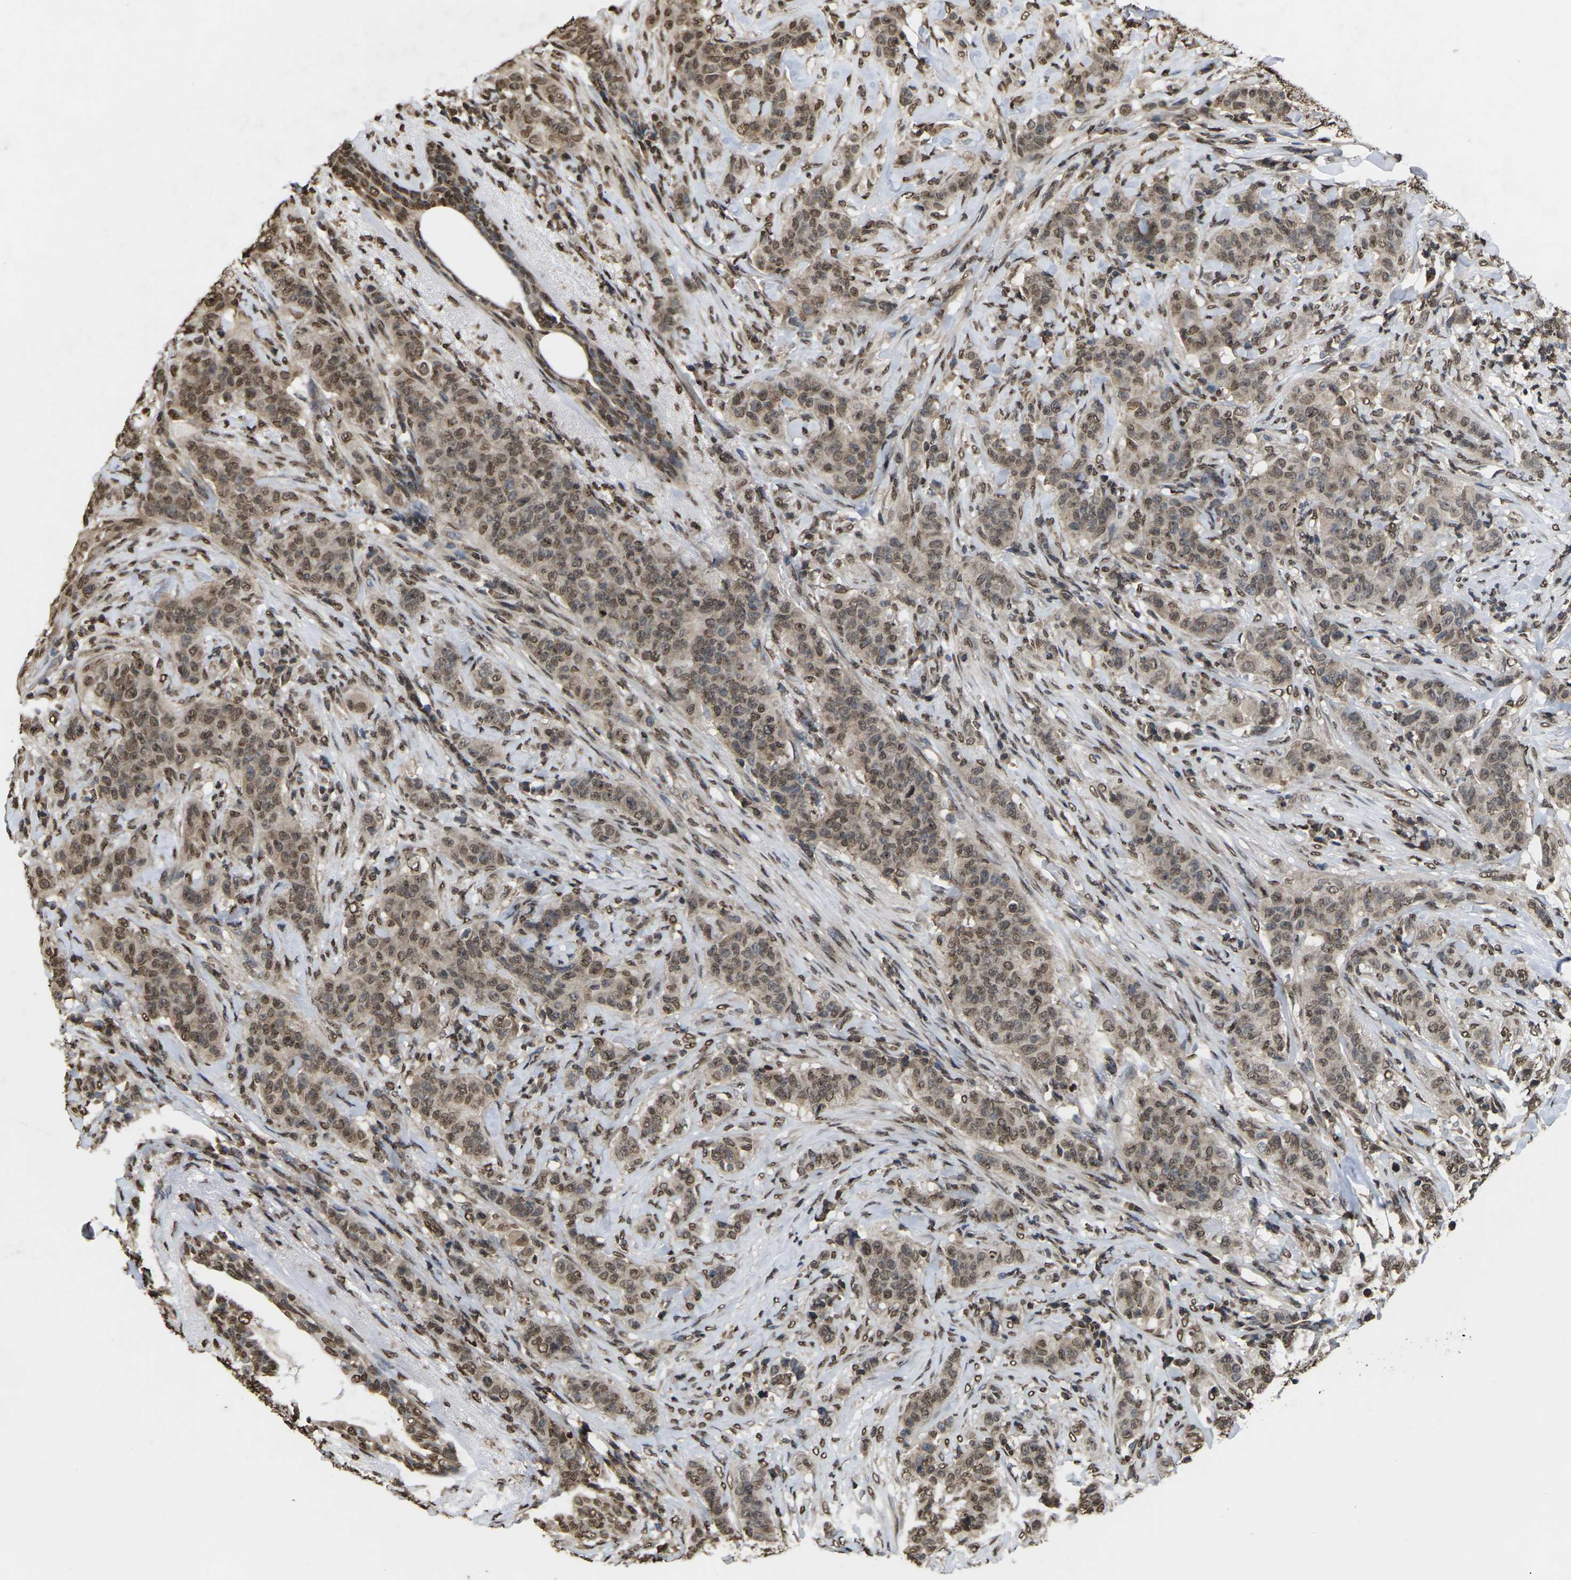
{"staining": {"intensity": "moderate", "quantity": ">75%", "location": "cytoplasmic/membranous,nuclear"}, "tissue": "breast cancer", "cell_type": "Tumor cells", "image_type": "cancer", "snomed": [{"axis": "morphology", "description": "Normal tissue, NOS"}, {"axis": "morphology", "description": "Duct carcinoma"}, {"axis": "topography", "description": "Breast"}], "caption": "Protein analysis of invasive ductal carcinoma (breast) tissue exhibits moderate cytoplasmic/membranous and nuclear positivity in about >75% of tumor cells.", "gene": "EMSY", "patient": {"sex": "female", "age": 40}}